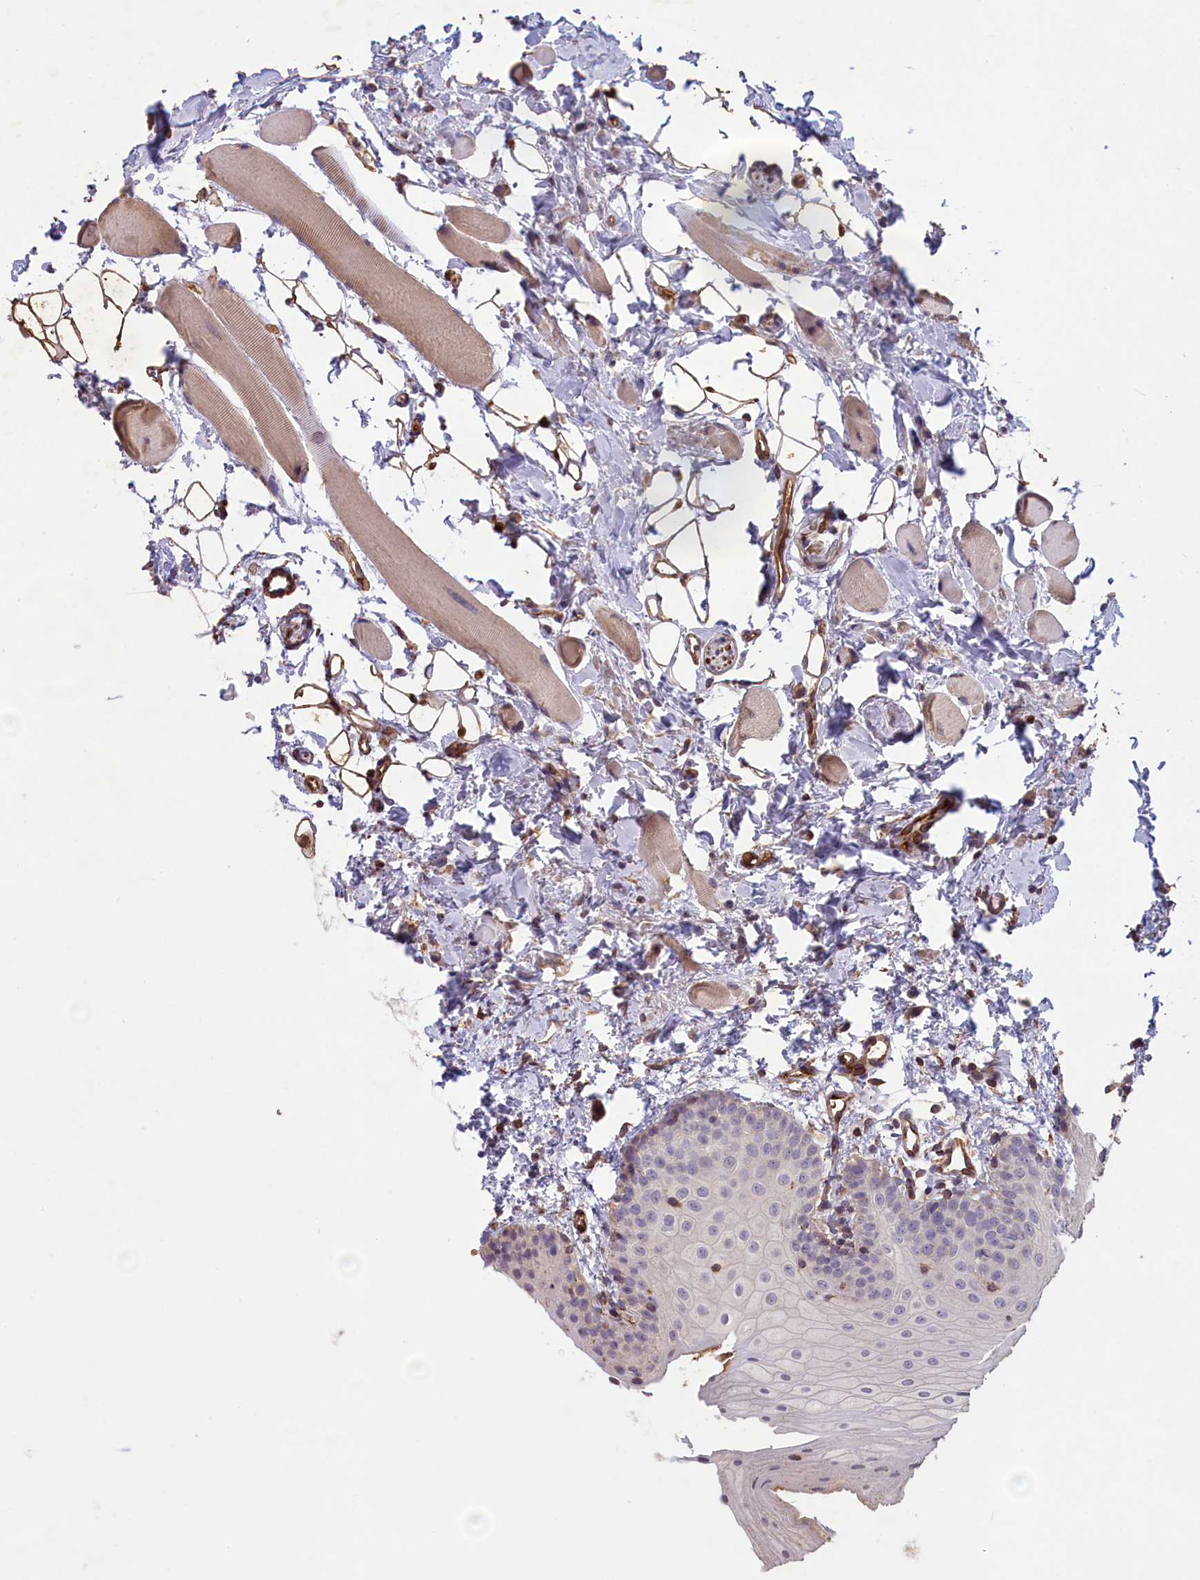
{"staining": {"intensity": "negative", "quantity": "none", "location": "none"}, "tissue": "oral mucosa", "cell_type": "Squamous epithelial cells", "image_type": "normal", "snomed": [{"axis": "morphology", "description": "Normal tissue, NOS"}, {"axis": "topography", "description": "Oral tissue"}], "caption": "Squamous epithelial cells show no significant positivity in normal oral mucosa.", "gene": "CLRN2", "patient": {"sex": "male", "age": 28}}